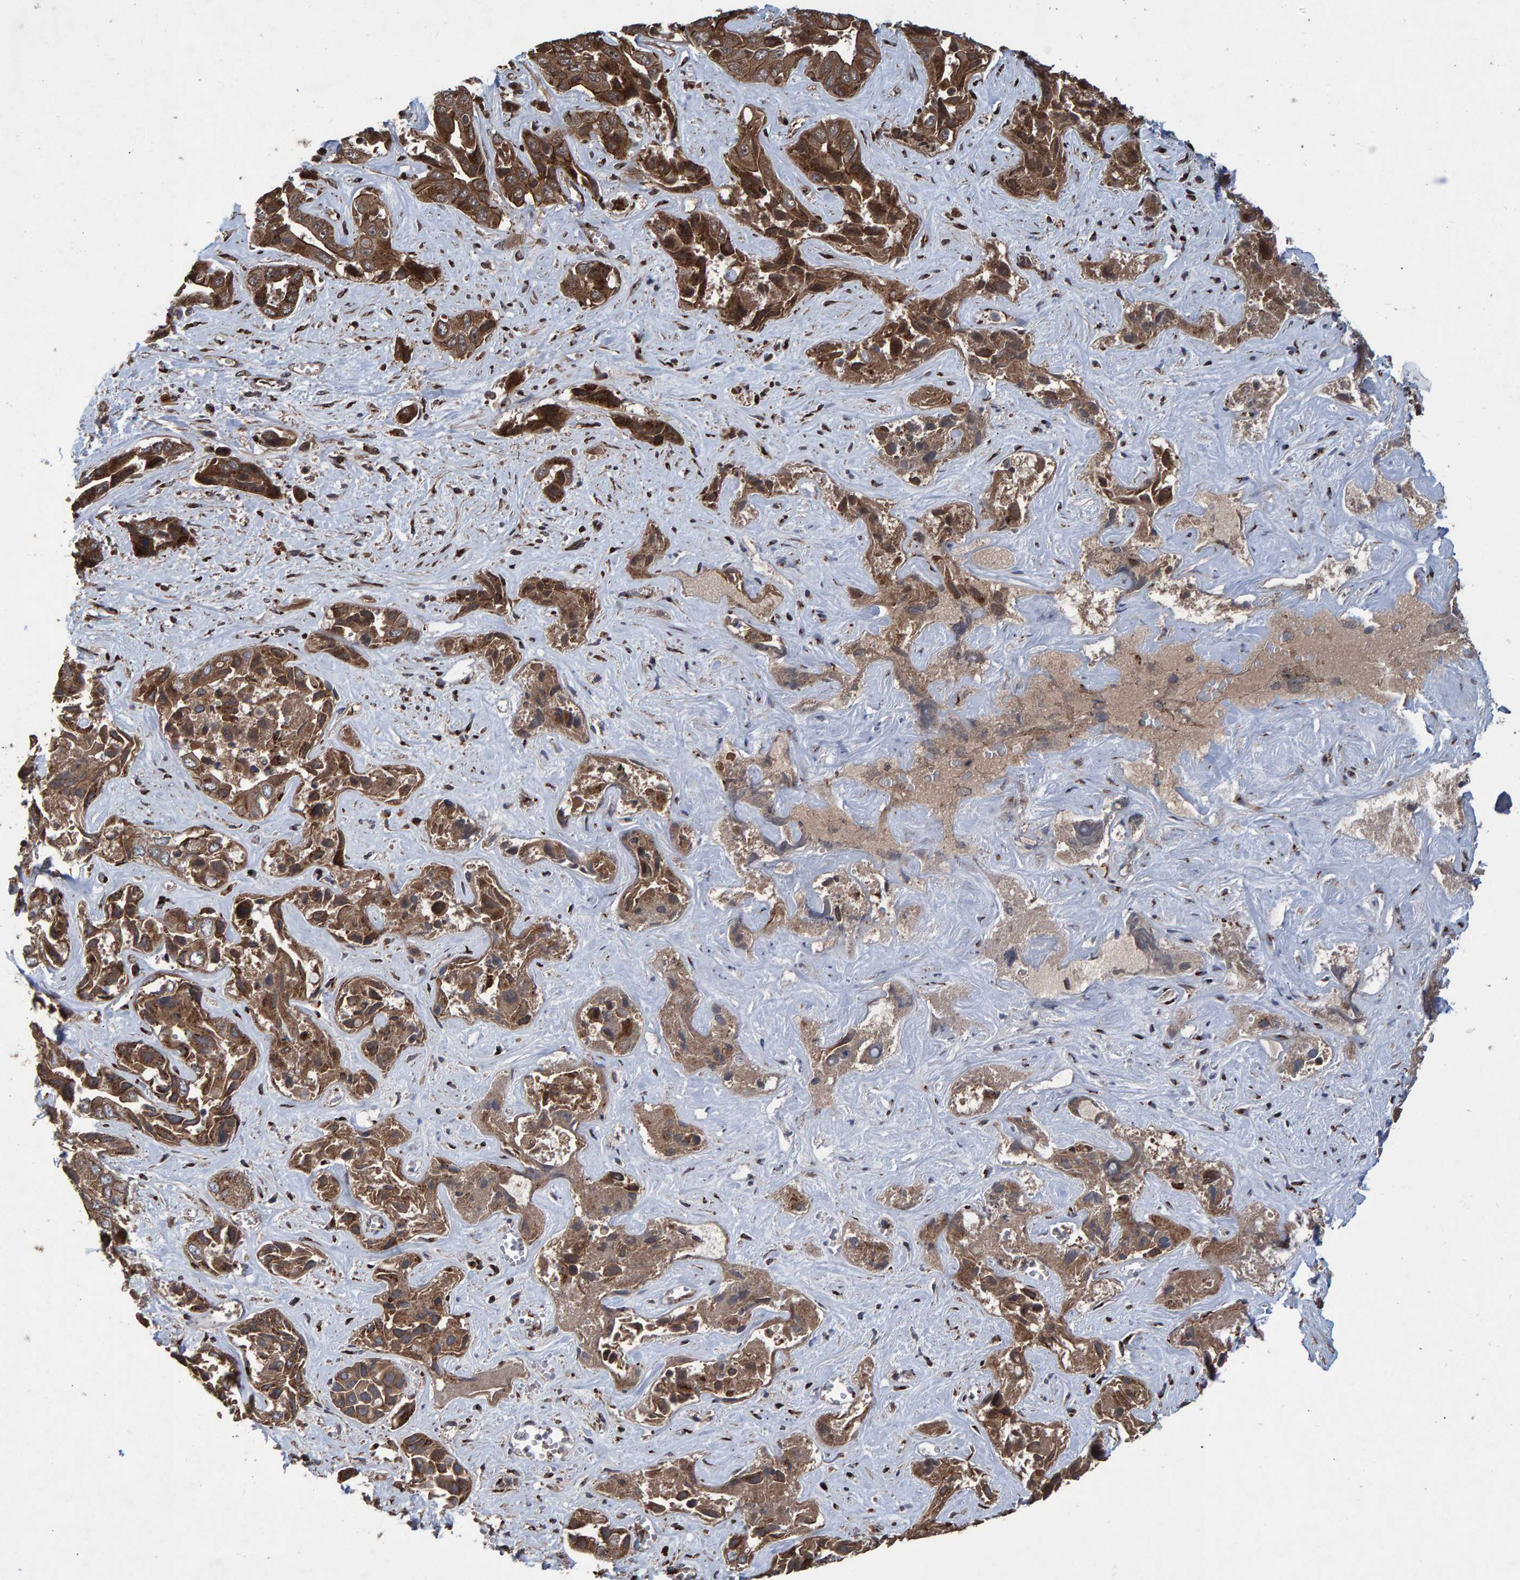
{"staining": {"intensity": "strong", "quantity": ">75%", "location": "cytoplasmic/membranous"}, "tissue": "liver cancer", "cell_type": "Tumor cells", "image_type": "cancer", "snomed": [{"axis": "morphology", "description": "Cholangiocarcinoma"}, {"axis": "topography", "description": "Liver"}], "caption": "Immunohistochemical staining of human liver cancer reveals strong cytoplasmic/membranous protein positivity in approximately >75% of tumor cells.", "gene": "TRIM68", "patient": {"sex": "female", "age": 52}}